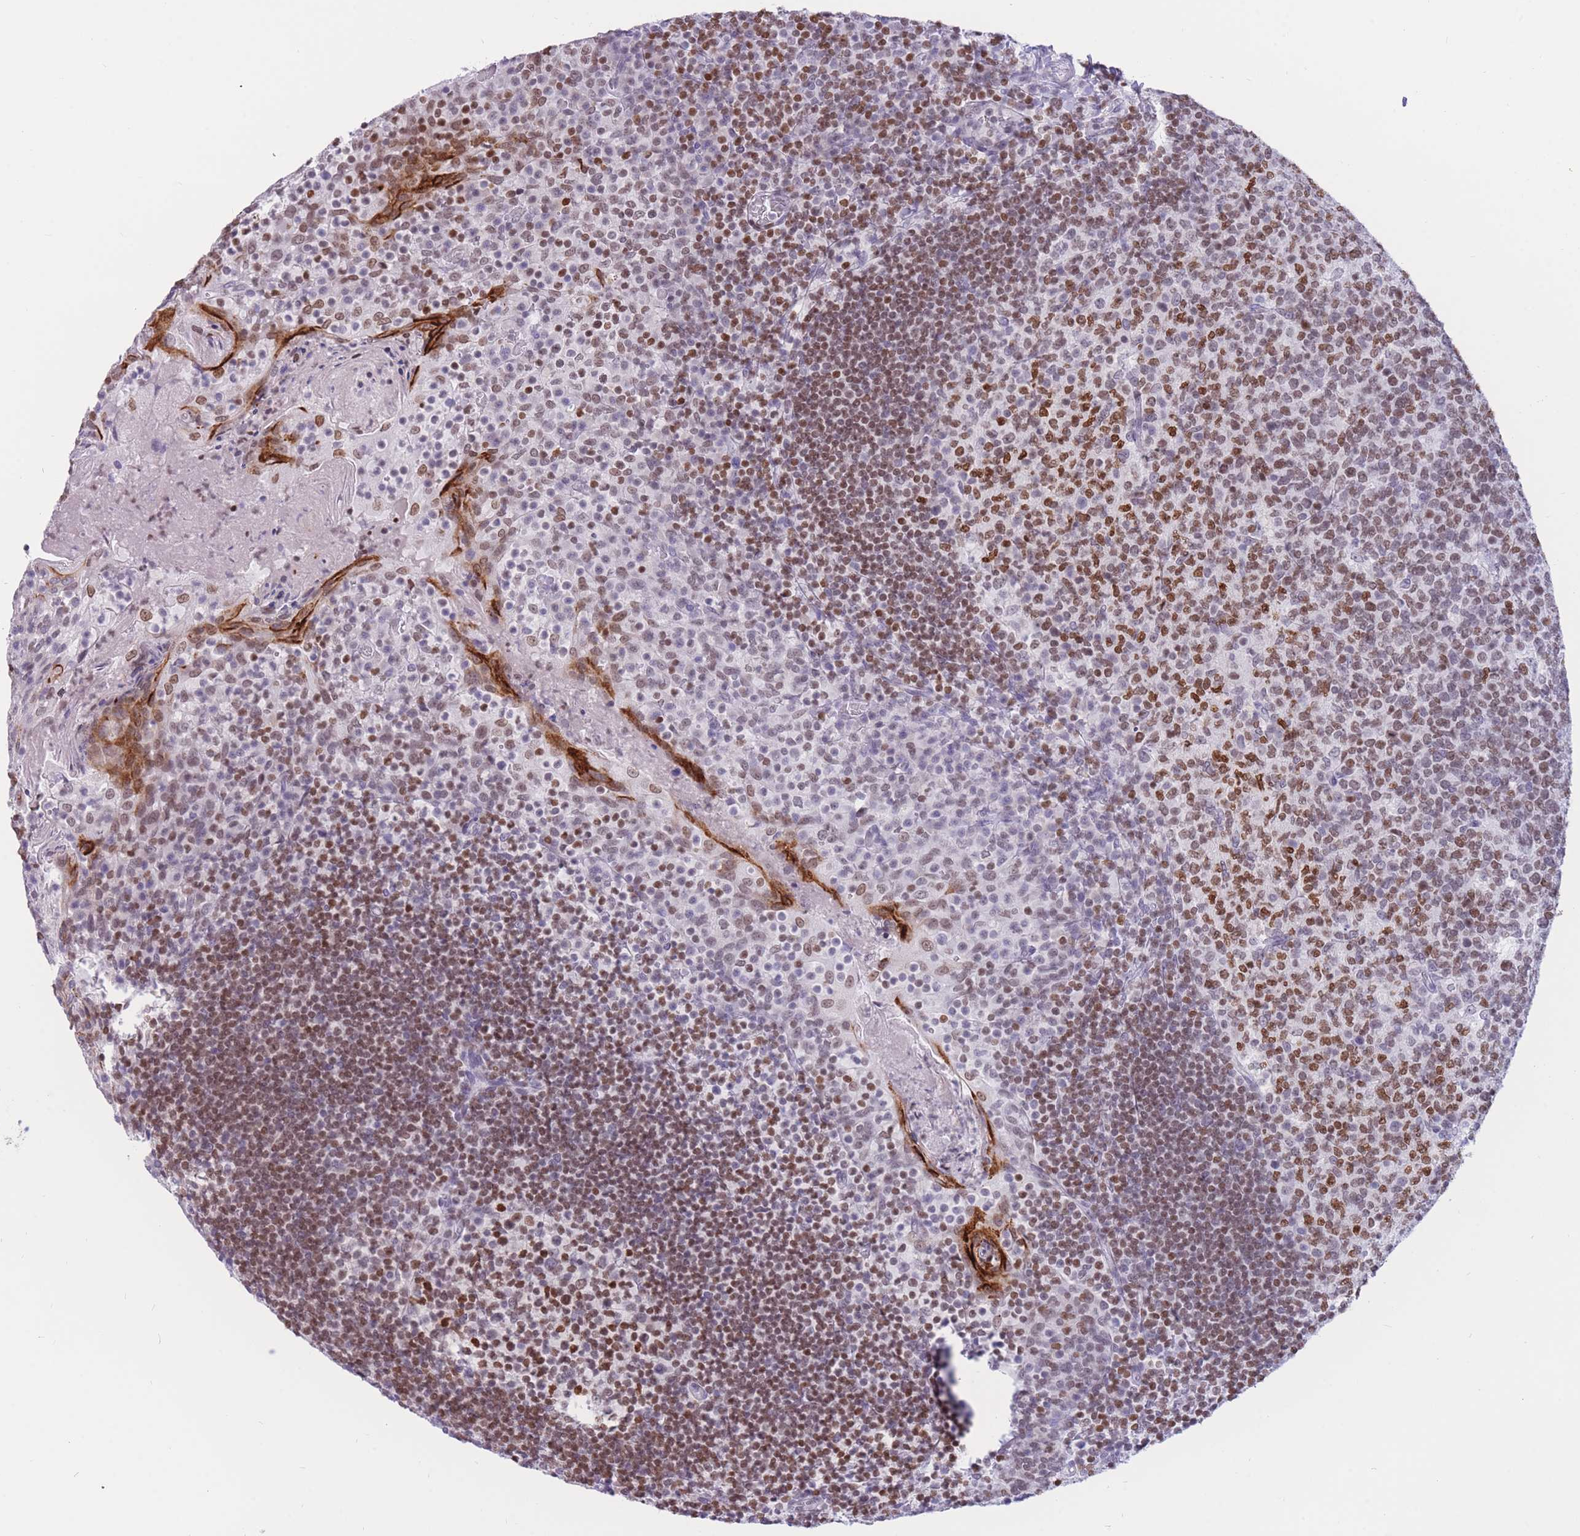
{"staining": {"intensity": "moderate", "quantity": ">75%", "location": "nuclear"}, "tissue": "tonsil", "cell_type": "Germinal center cells", "image_type": "normal", "snomed": [{"axis": "morphology", "description": "Normal tissue, NOS"}, {"axis": "topography", "description": "Tonsil"}], "caption": "Immunohistochemistry image of unremarkable tonsil: tonsil stained using immunohistochemistry shows medium levels of moderate protein expression localized specifically in the nuclear of germinal center cells, appearing as a nuclear brown color.", "gene": "HMGN1", "patient": {"sex": "female", "age": 10}}